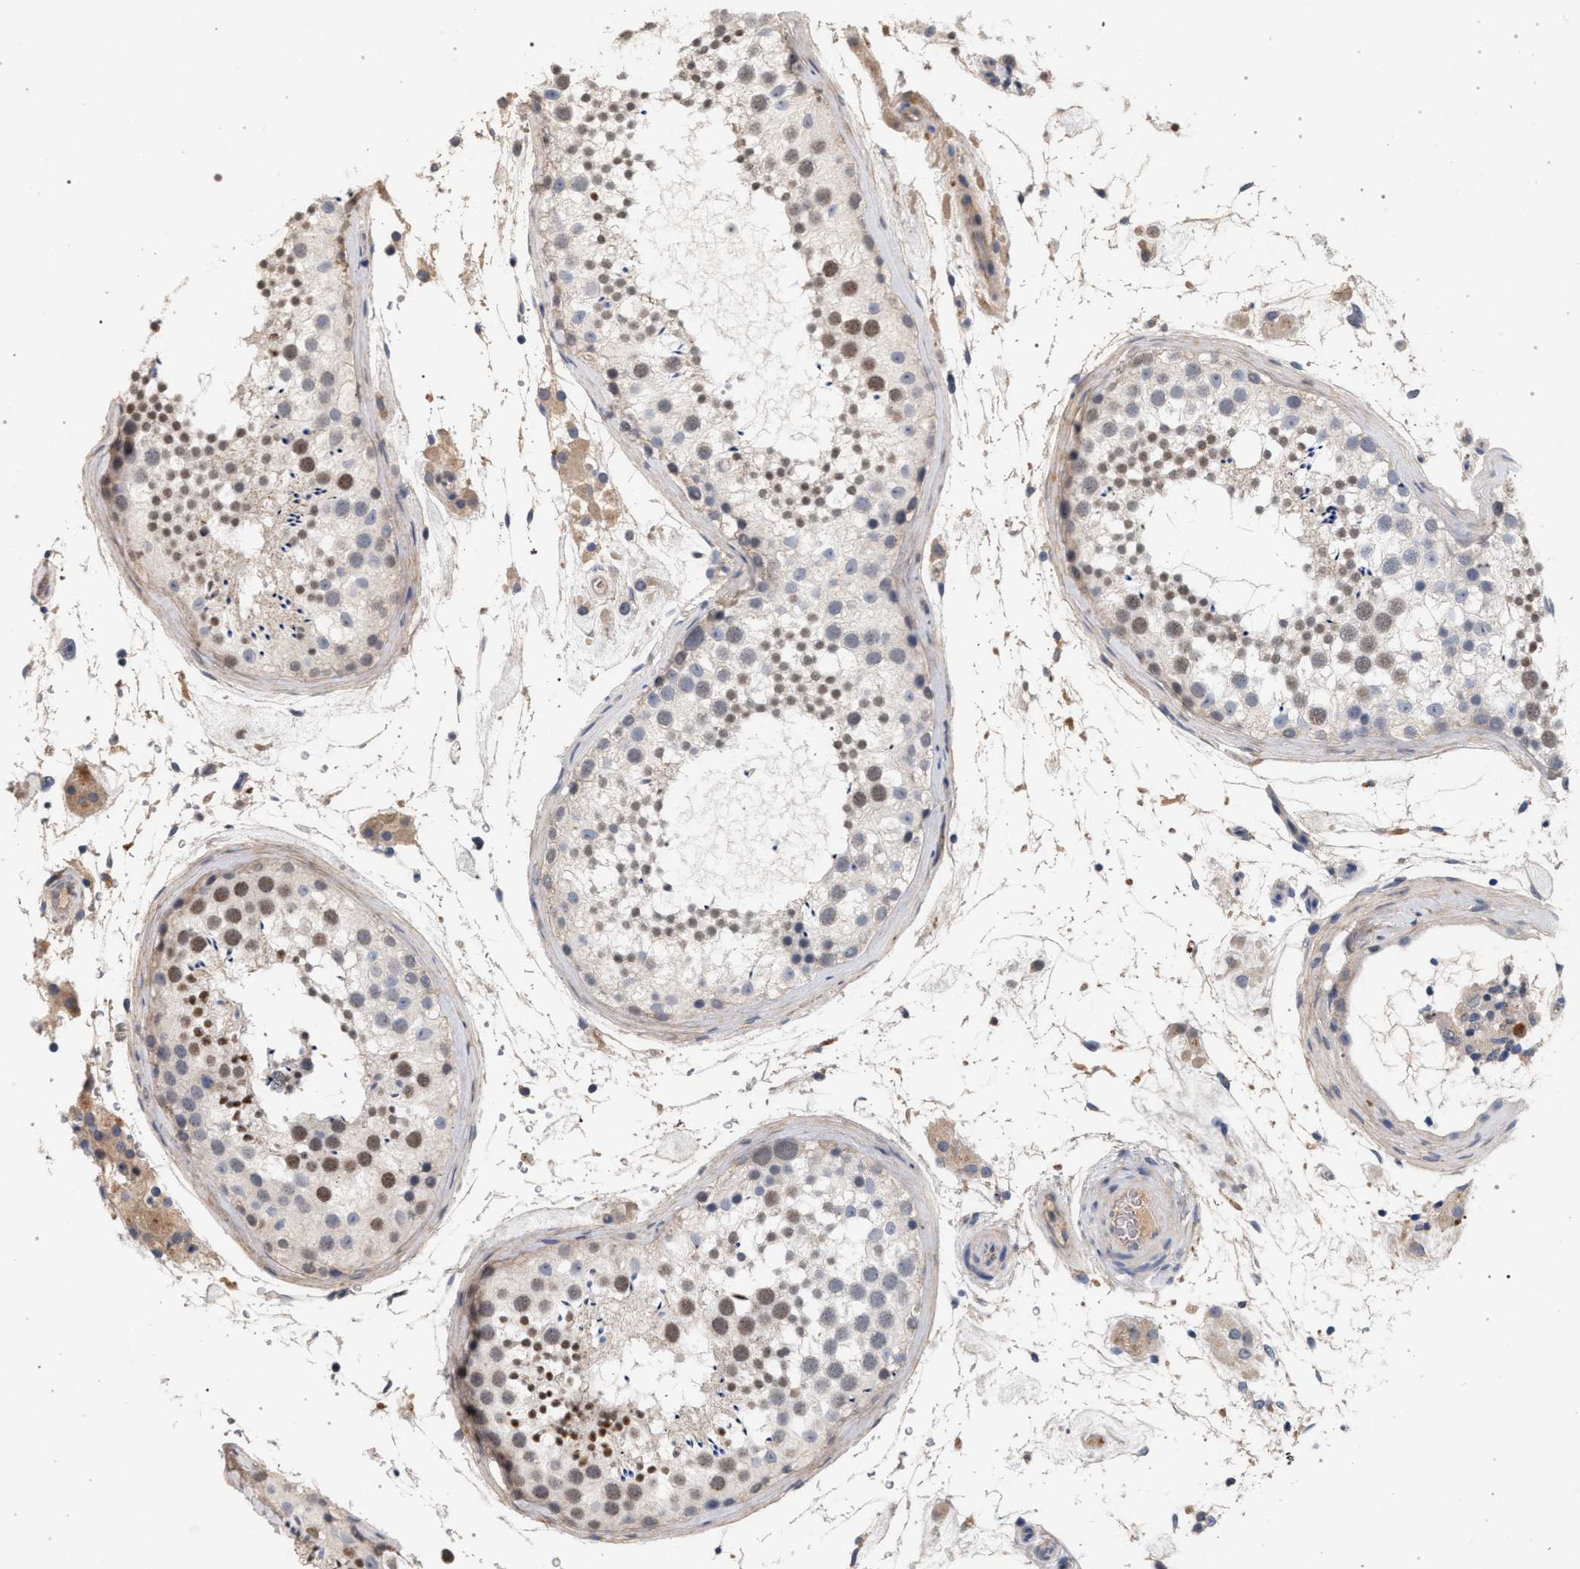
{"staining": {"intensity": "moderate", "quantity": "<25%", "location": "nuclear"}, "tissue": "testis", "cell_type": "Cells in seminiferous ducts", "image_type": "normal", "snomed": [{"axis": "morphology", "description": "Normal tissue, NOS"}, {"axis": "topography", "description": "Testis"}], "caption": "Moderate nuclear positivity is appreciated in approximately <25% of cells in seminiferous ducts in benign testis.", "gene": "MAMDC2", "patient": {"sex": "male", "age": 46}}